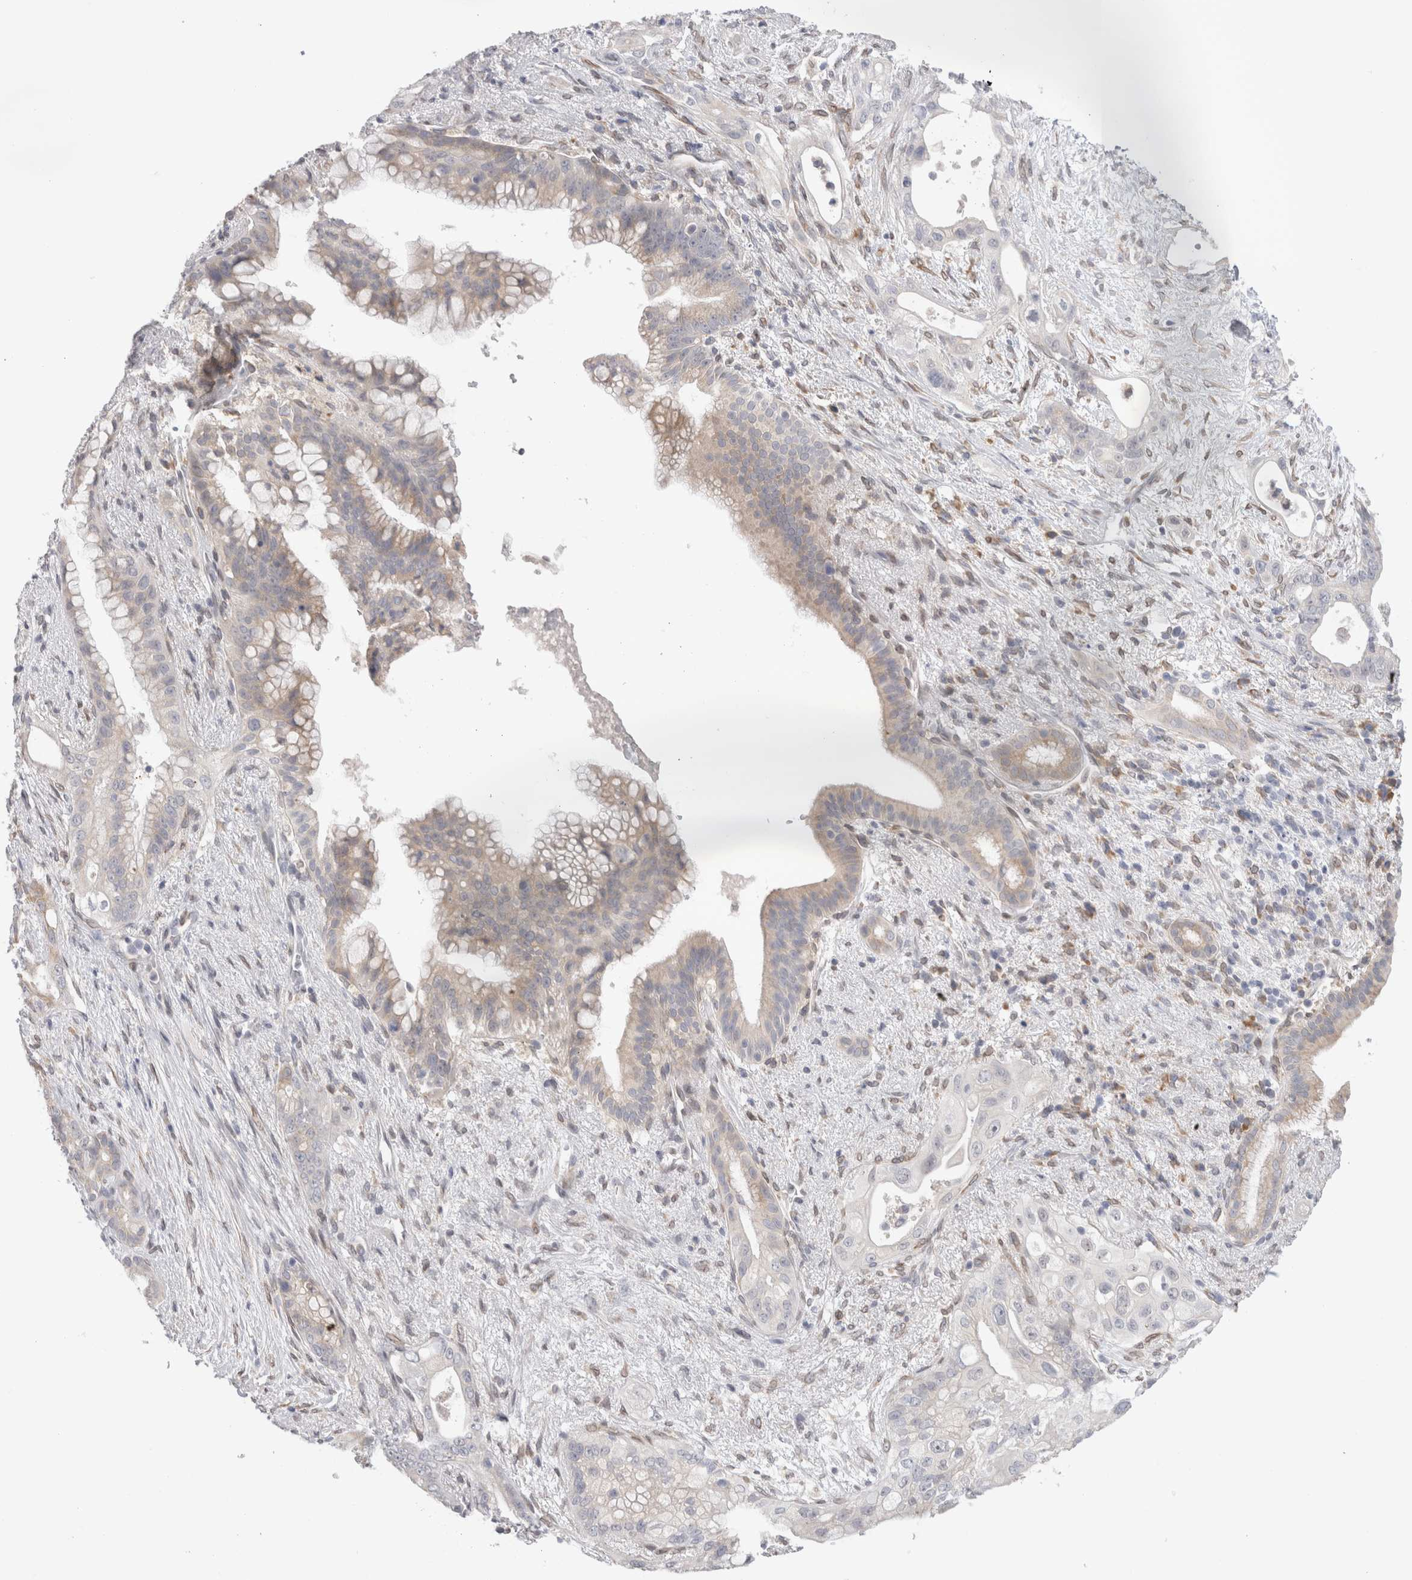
{"staining": {"intensity": "negative", "quantity": "none", "location": "none"}, "tissue": "pancreatic cancer", "cell_type": "Tumor cells", "image_type": "cancer", "snomed": [{"axis": "morphology", "description": "Adenocarcinoma, NOS"}, {"axis": "topography", "description": "Pancreas"}], "caption": "Tumor cells are negative for brown protein staining in pancreatic cancer (adenocarcinoma).", "gene": "VCPIP1", "patient": {"sex": "male", "age": 53}}